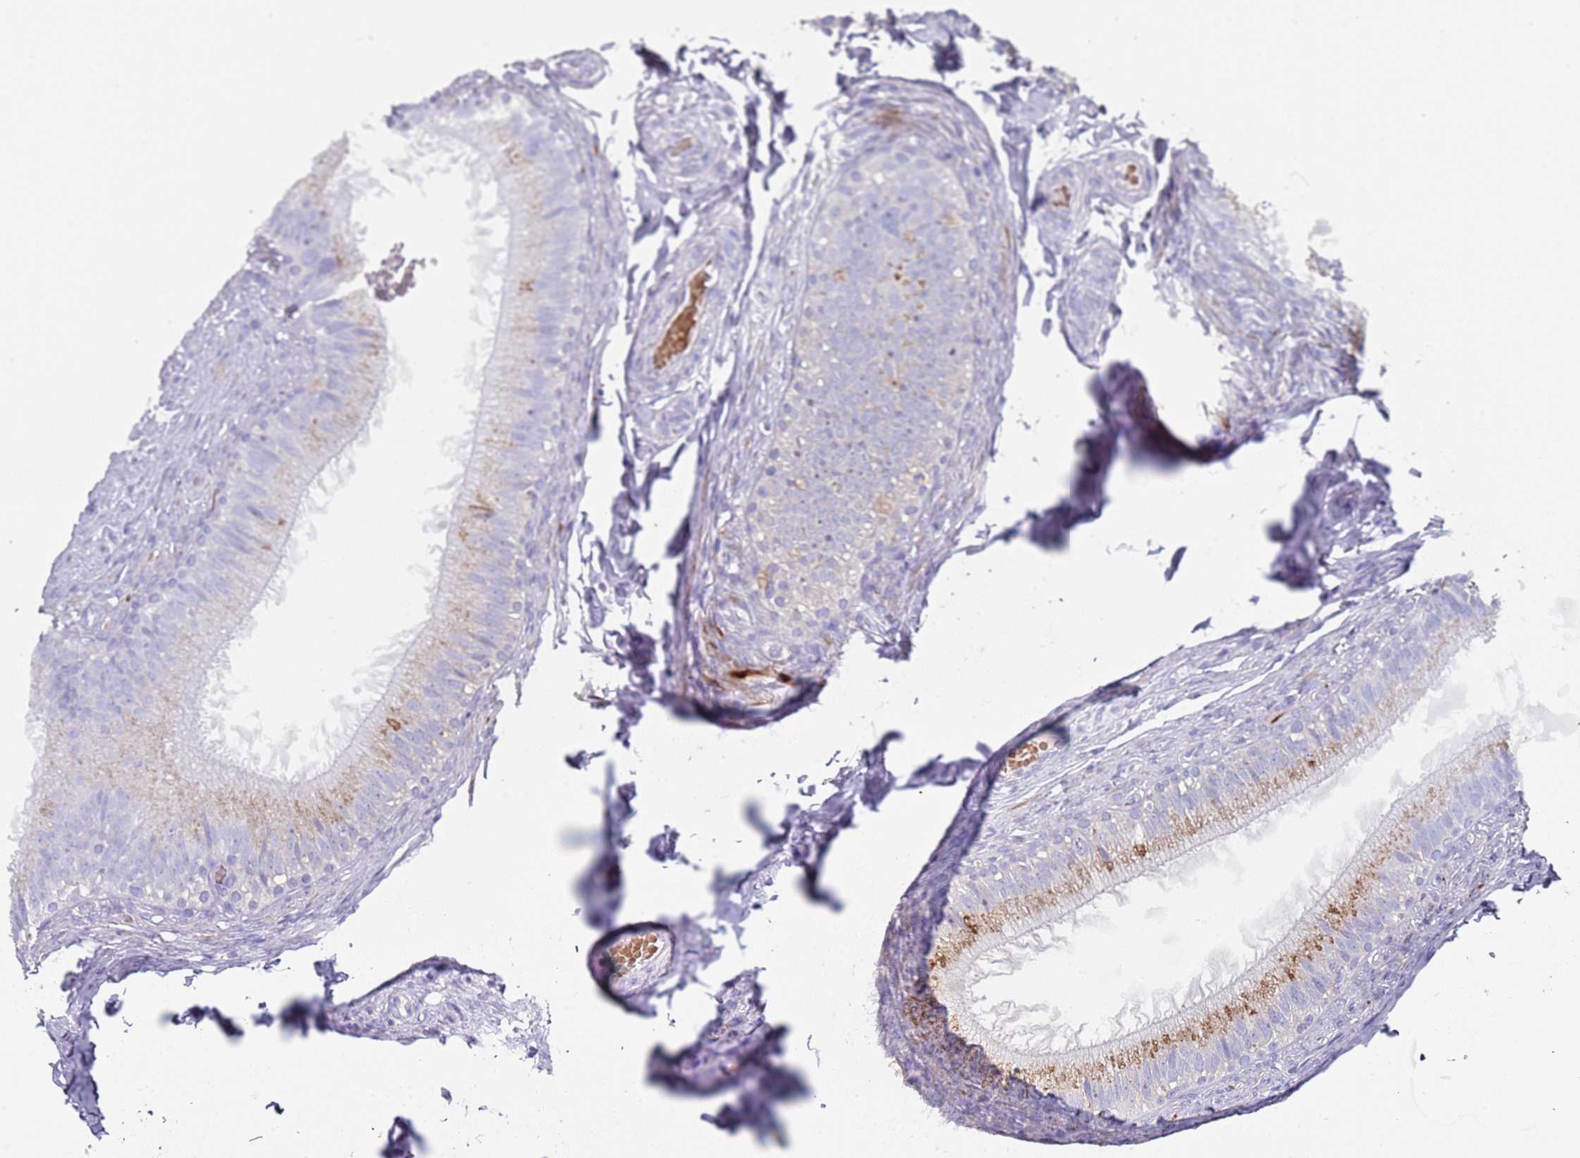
{"staining": {"intensity": "moderate", "quantity": "25%-75%", "location": "cytoplasmic/membranous"}, "tissue": "epididymis", "cell_type": "Glandular cells", "image_type": "normal", "snomed": [{"axis": "morphology", "description": "Normal tissue, NOS"}, {"axis": "topography", "description": "Epididymis"}], "caption": "Unremarkable epididymis exhibits moderate cytoplasmic/membranous staining in approximately 25%-75% of glandular cells.", "gene": "TMEM251", "patient": {"sex": "male", "age": 49}}